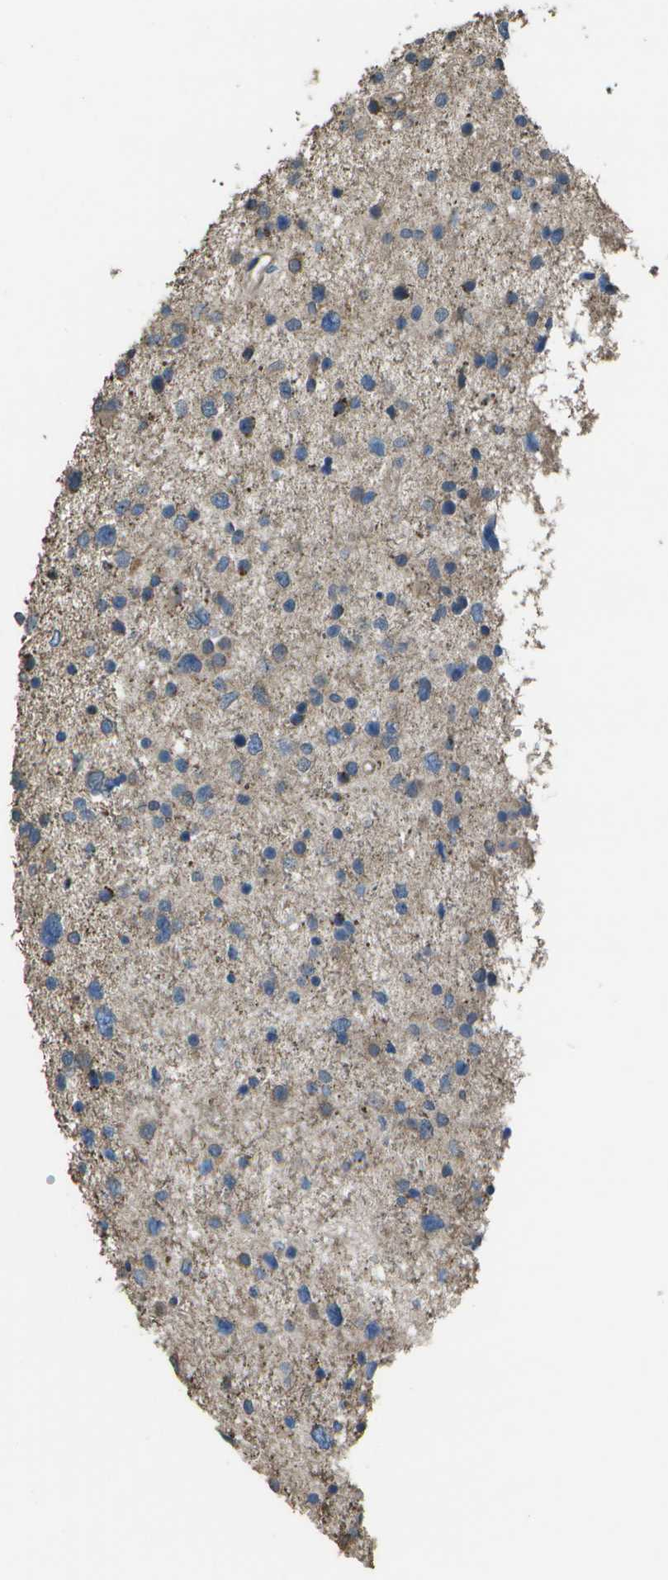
{"staining": {"intensity": "negative", "quantity": "none", "location": "none"}, "tissue": "glioma", "cell_type": "Tumor cells", "image_type": "cancer", "snomed": [{"axis": "morphology", "description": "Glioma, malignant, Low grade"}, {"axis": "topography", "description": "Brain"}], "caption": "Malignant glioma (low-grade) was stained to show a protein in brown. There is no significant expression in tumor cells.", "gene": "CLNS1A", "patient": {"sex": "female", "age": 37}}